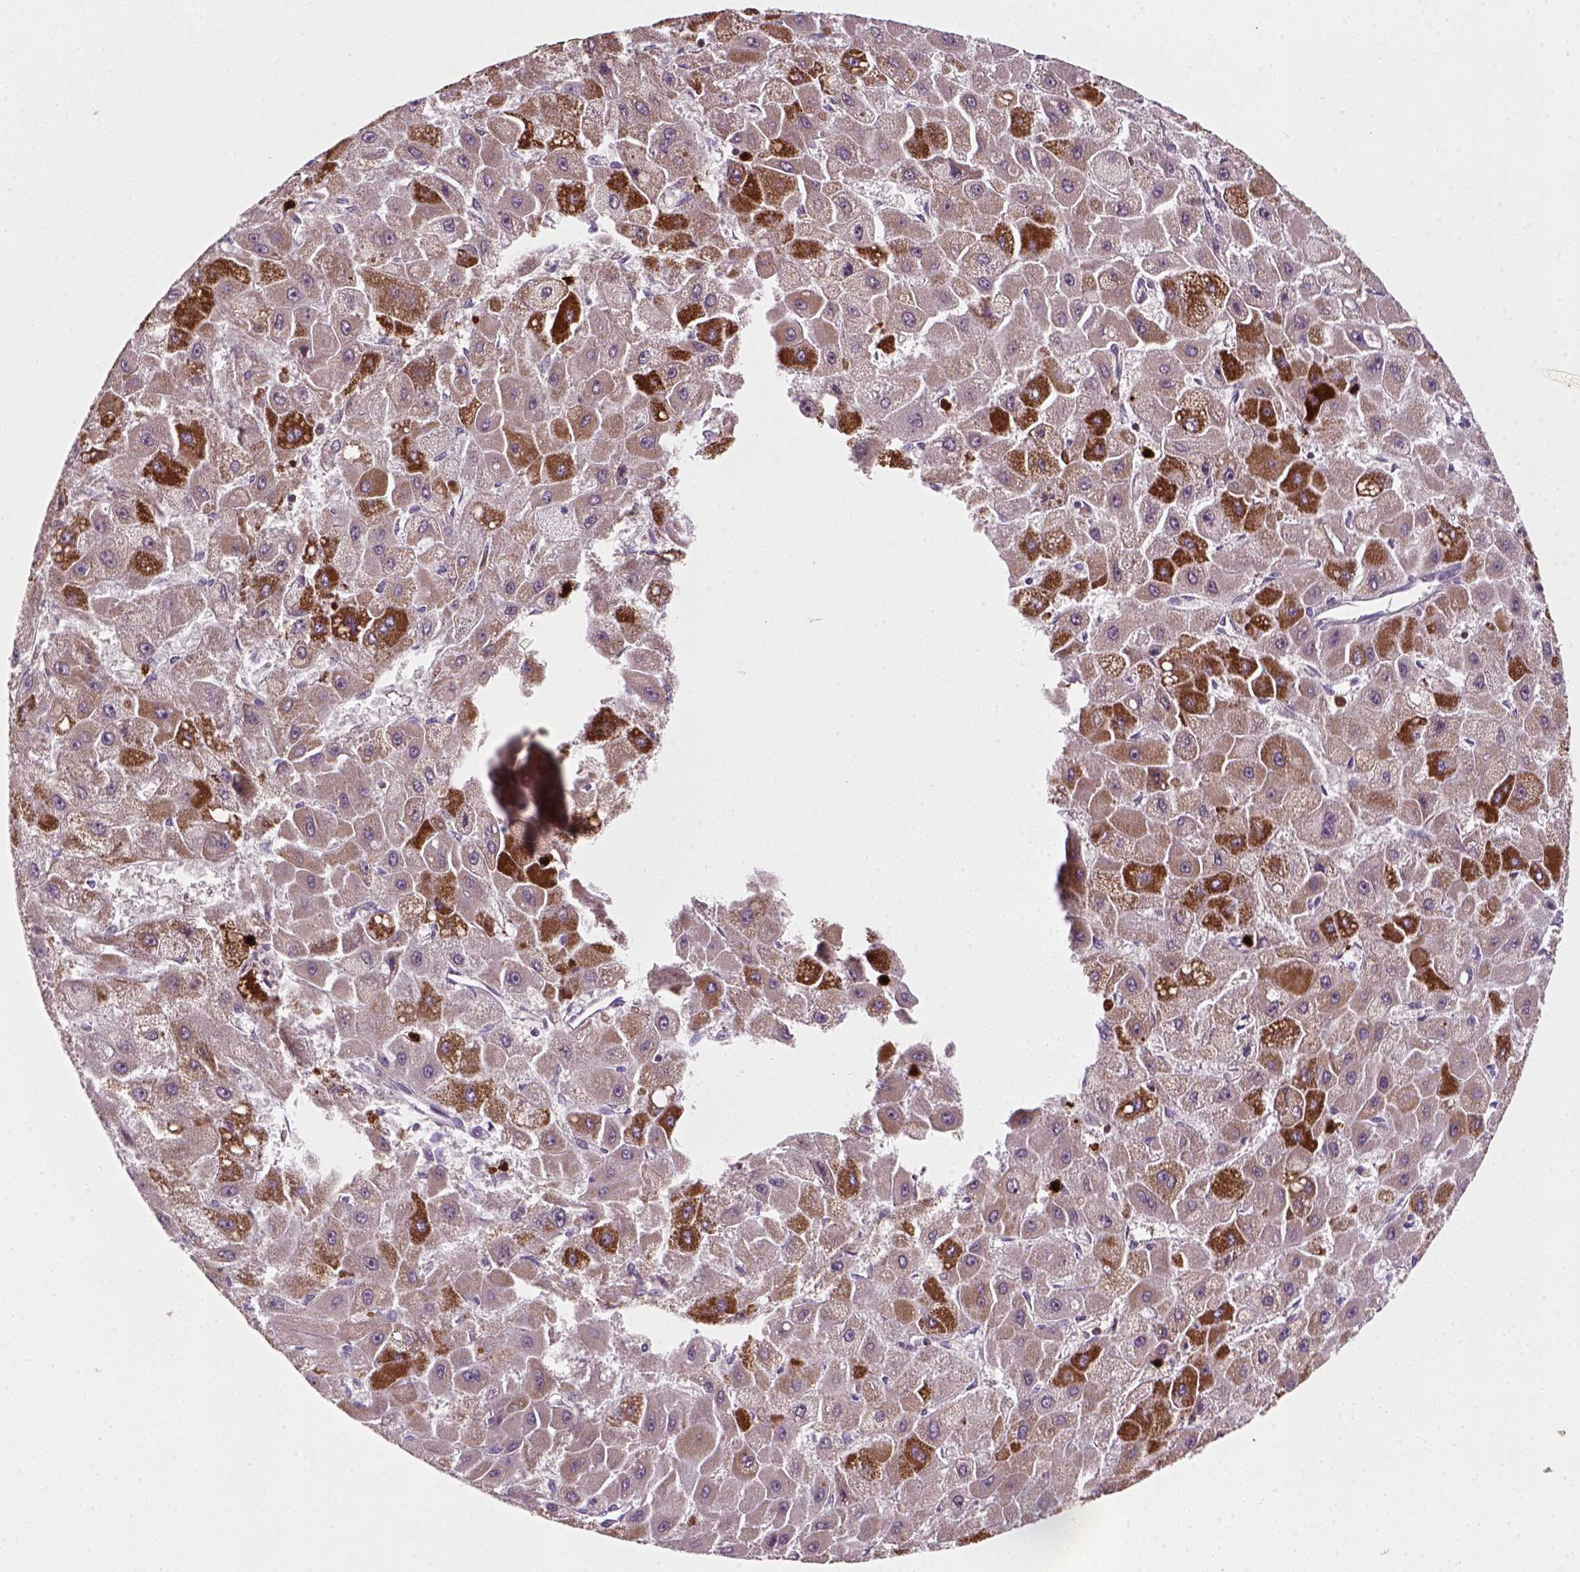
{"staining": {"intensity": "negative", "quantity": "none", "location": "none"}, "tissue": "liver cancer", "cell_type": "Tumor cells", "image_type": "cancer", "snomed": [{"axis": "morphology", "description": "Carcinoma, Hepatocellular, NOS"}, {"axis": "topography", "description": "Liver"}], "caption": "Micrograph shows no protein expression in tumor cells of hepatocellular carcinoma (liver) tissue.", "gene": "NUDT16L1", "patient": {"sex": "female", "age": 25}}